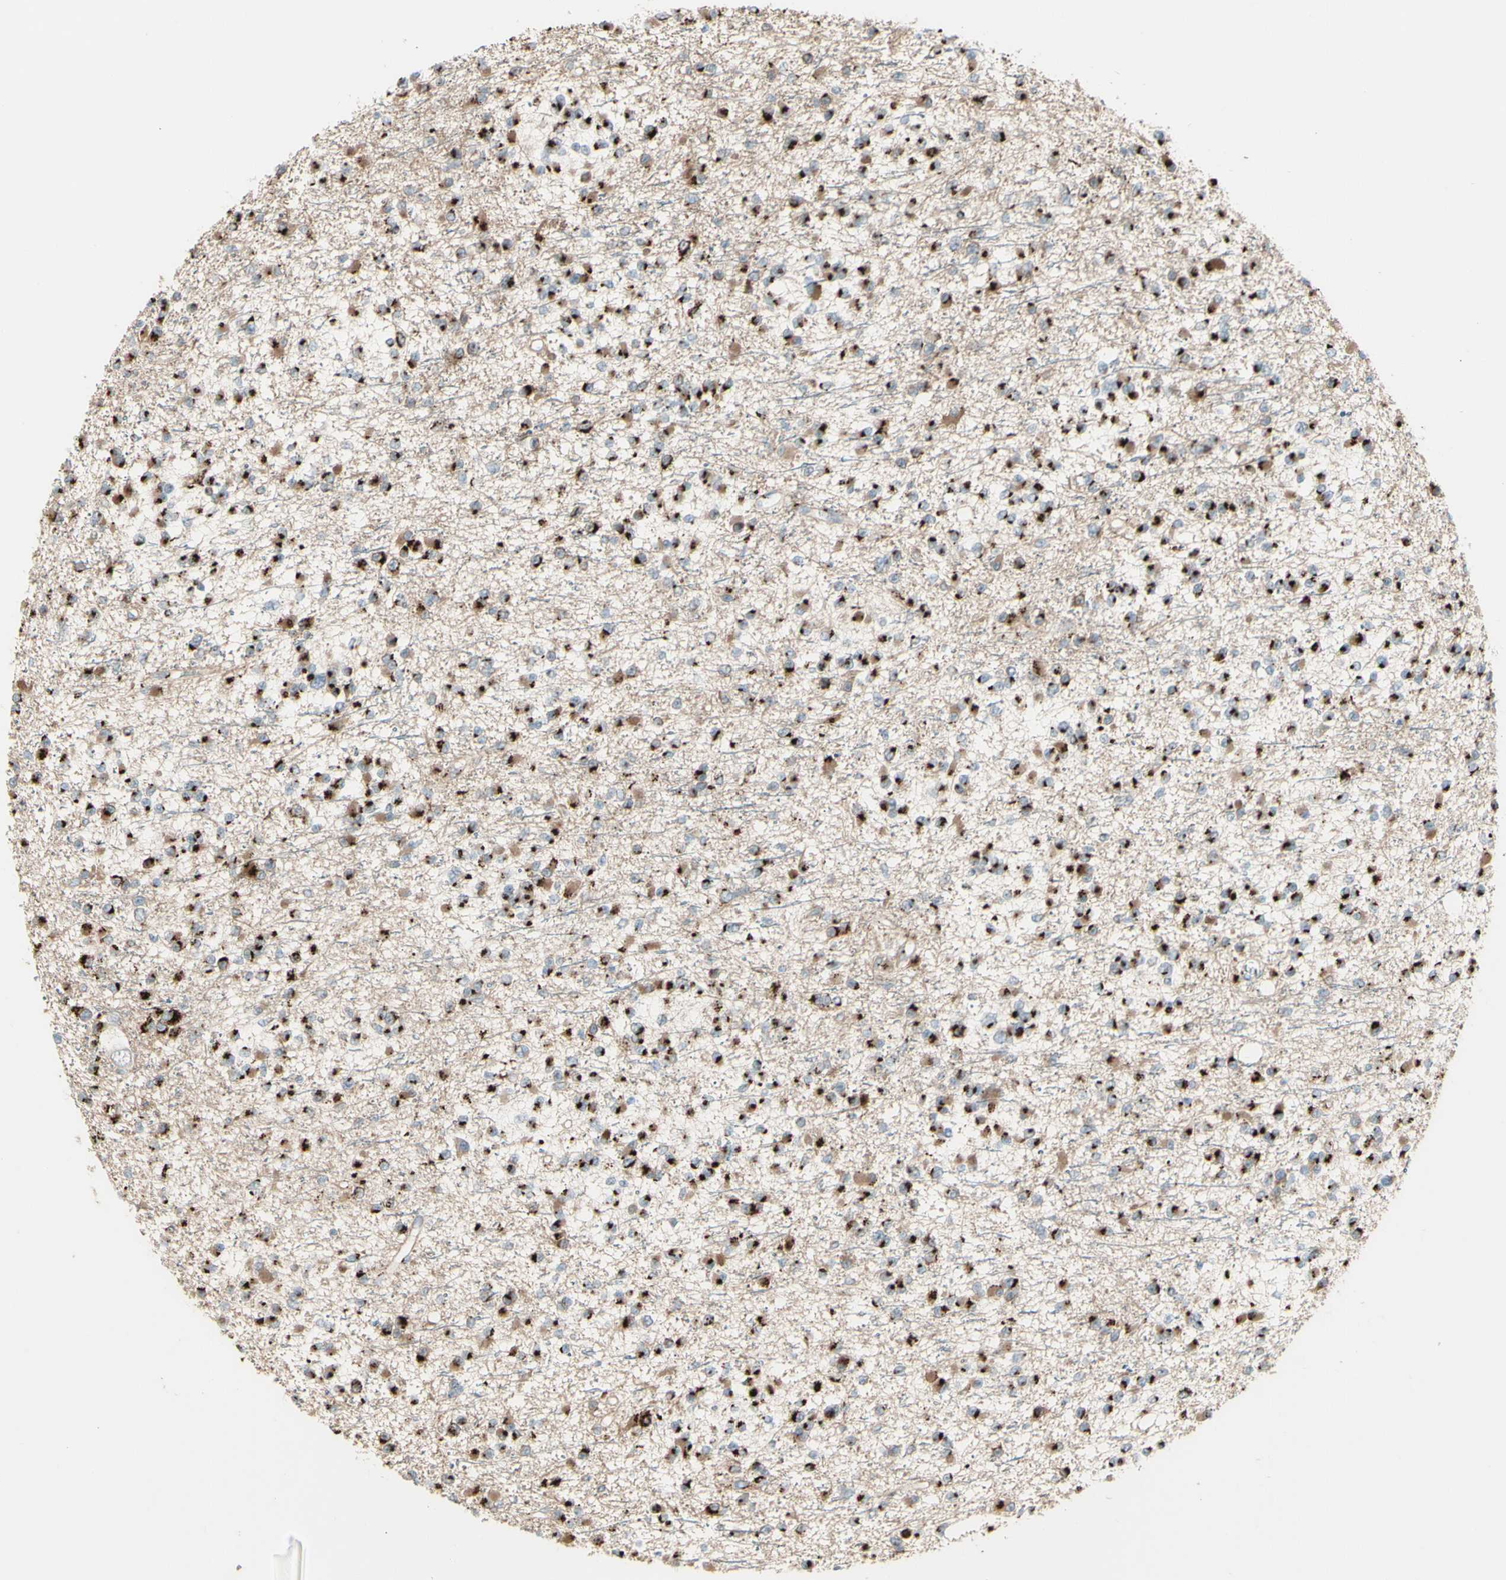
{"staining": {"intensity": "moderate", "quantity": ">75%", "location": "cytoplasmic/membranous"}, "tissue": "glioma", "cell_type": "Tumor cells", "image_type": "cancer", "snomed": [{"axis": "morphology", "description": "Glioma, malignant, Low grade"}, {"axis": "topography", "description": "Brain"}], "caption": "Immunohistochemistry (IHC) of glioma reveals medium levels of moderate cytoplasmic/membranous staining in about >75% of tumor cells.", "gene": "BPNT2", "patient": {"sex": "female", "age": 22}}